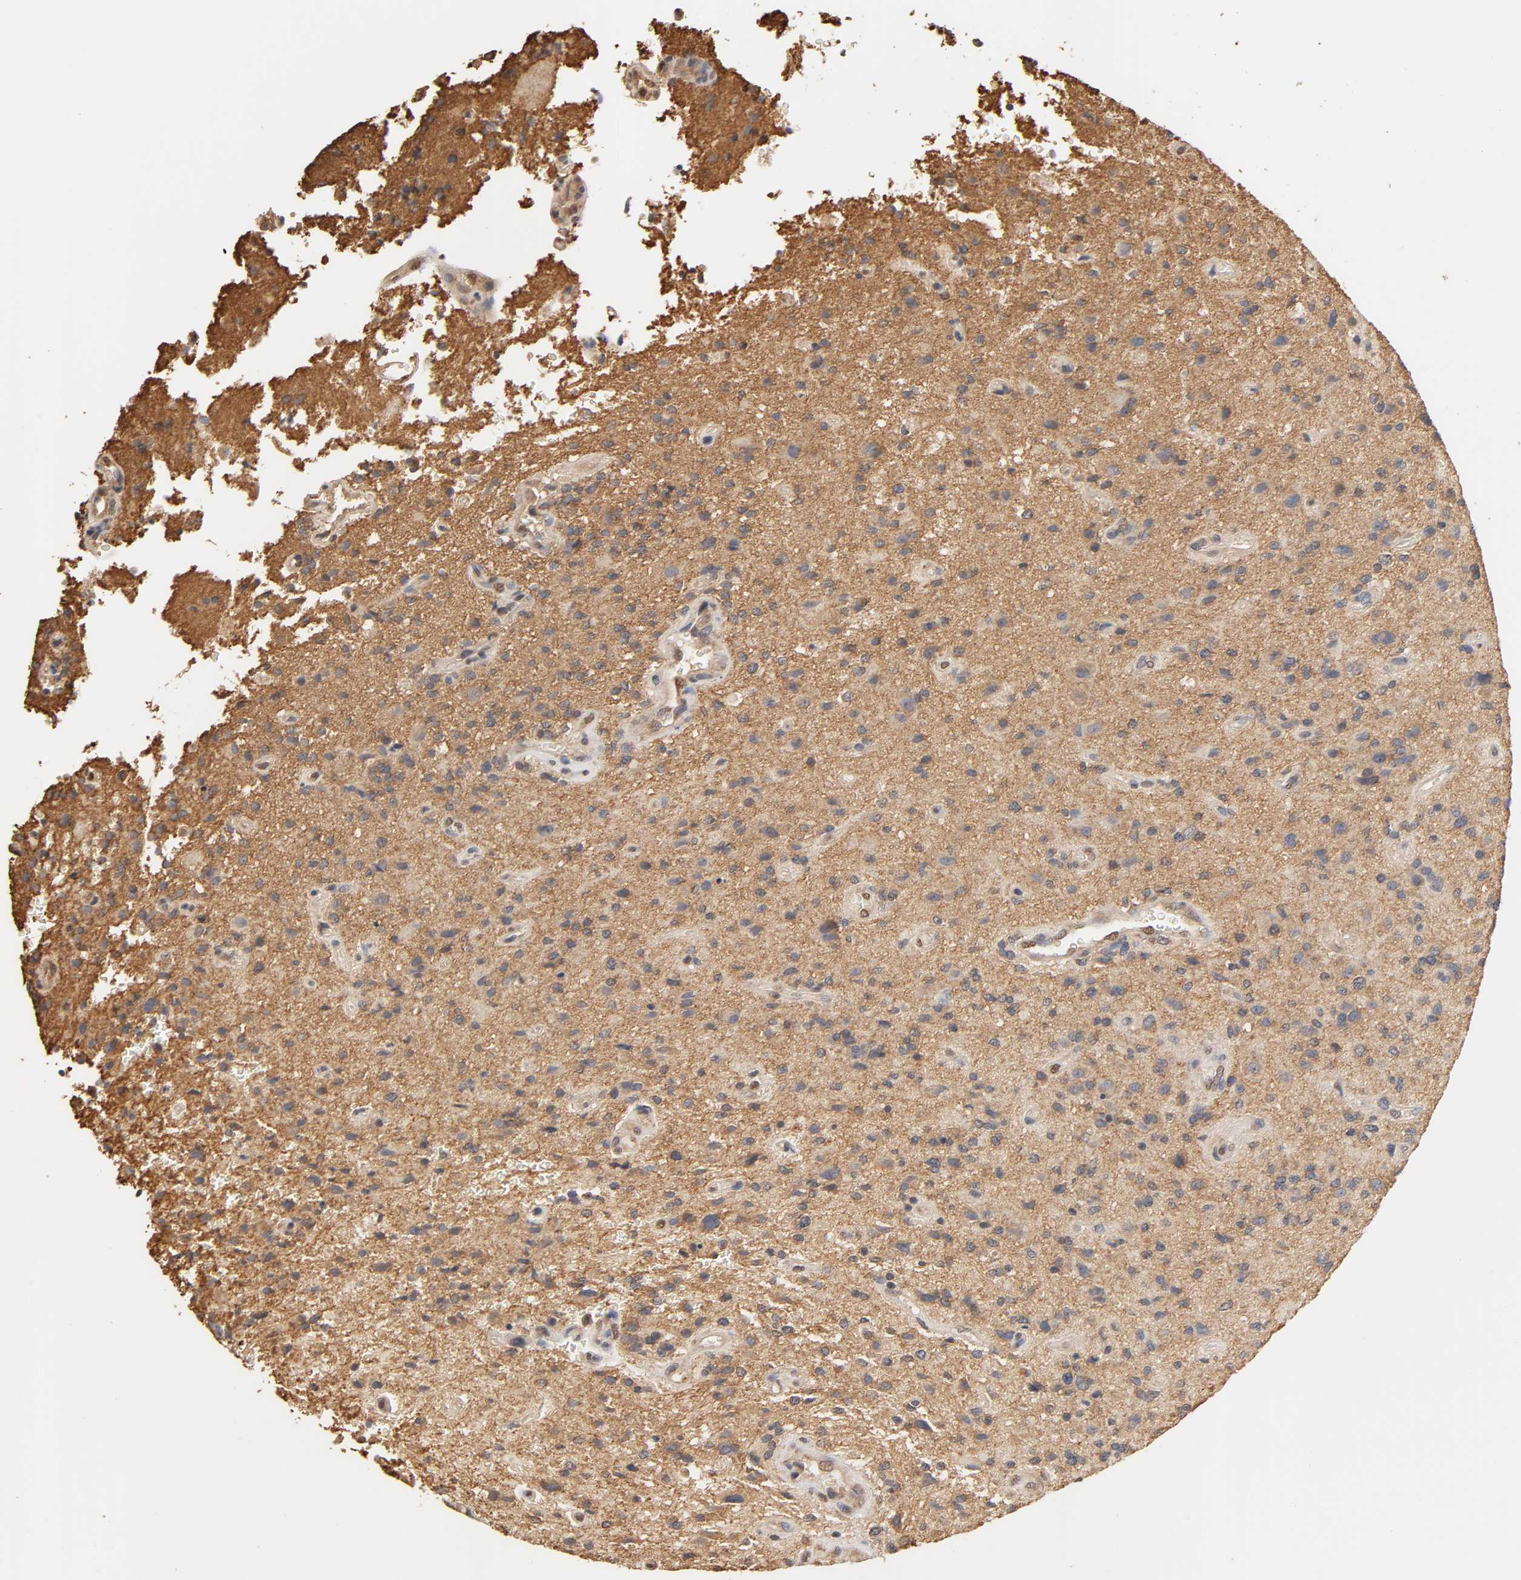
{"staining": {"intensity": "moderate", "quantity": ">75%", "location": "cytoplasmic/membranous"}, "tissue": "glioma", "cell_type": "Tumor cells", "image_type": "cancer", "snomed": [{"axis": "morphology", "description": "Normal tissue, NOS"}, {"axis": "morphology", "description": "Glioma, malignant, High grade"}, {"axis": "topography", "description": "Cerebral cortex"}], "caption": "Moderate cytoplasmic/membranous positivity is appreciated in about >75% of tumor cells in high-grade glioma (malignant).", "gene": "PKN1", "patient": {"sex": "male", "age": 75}}